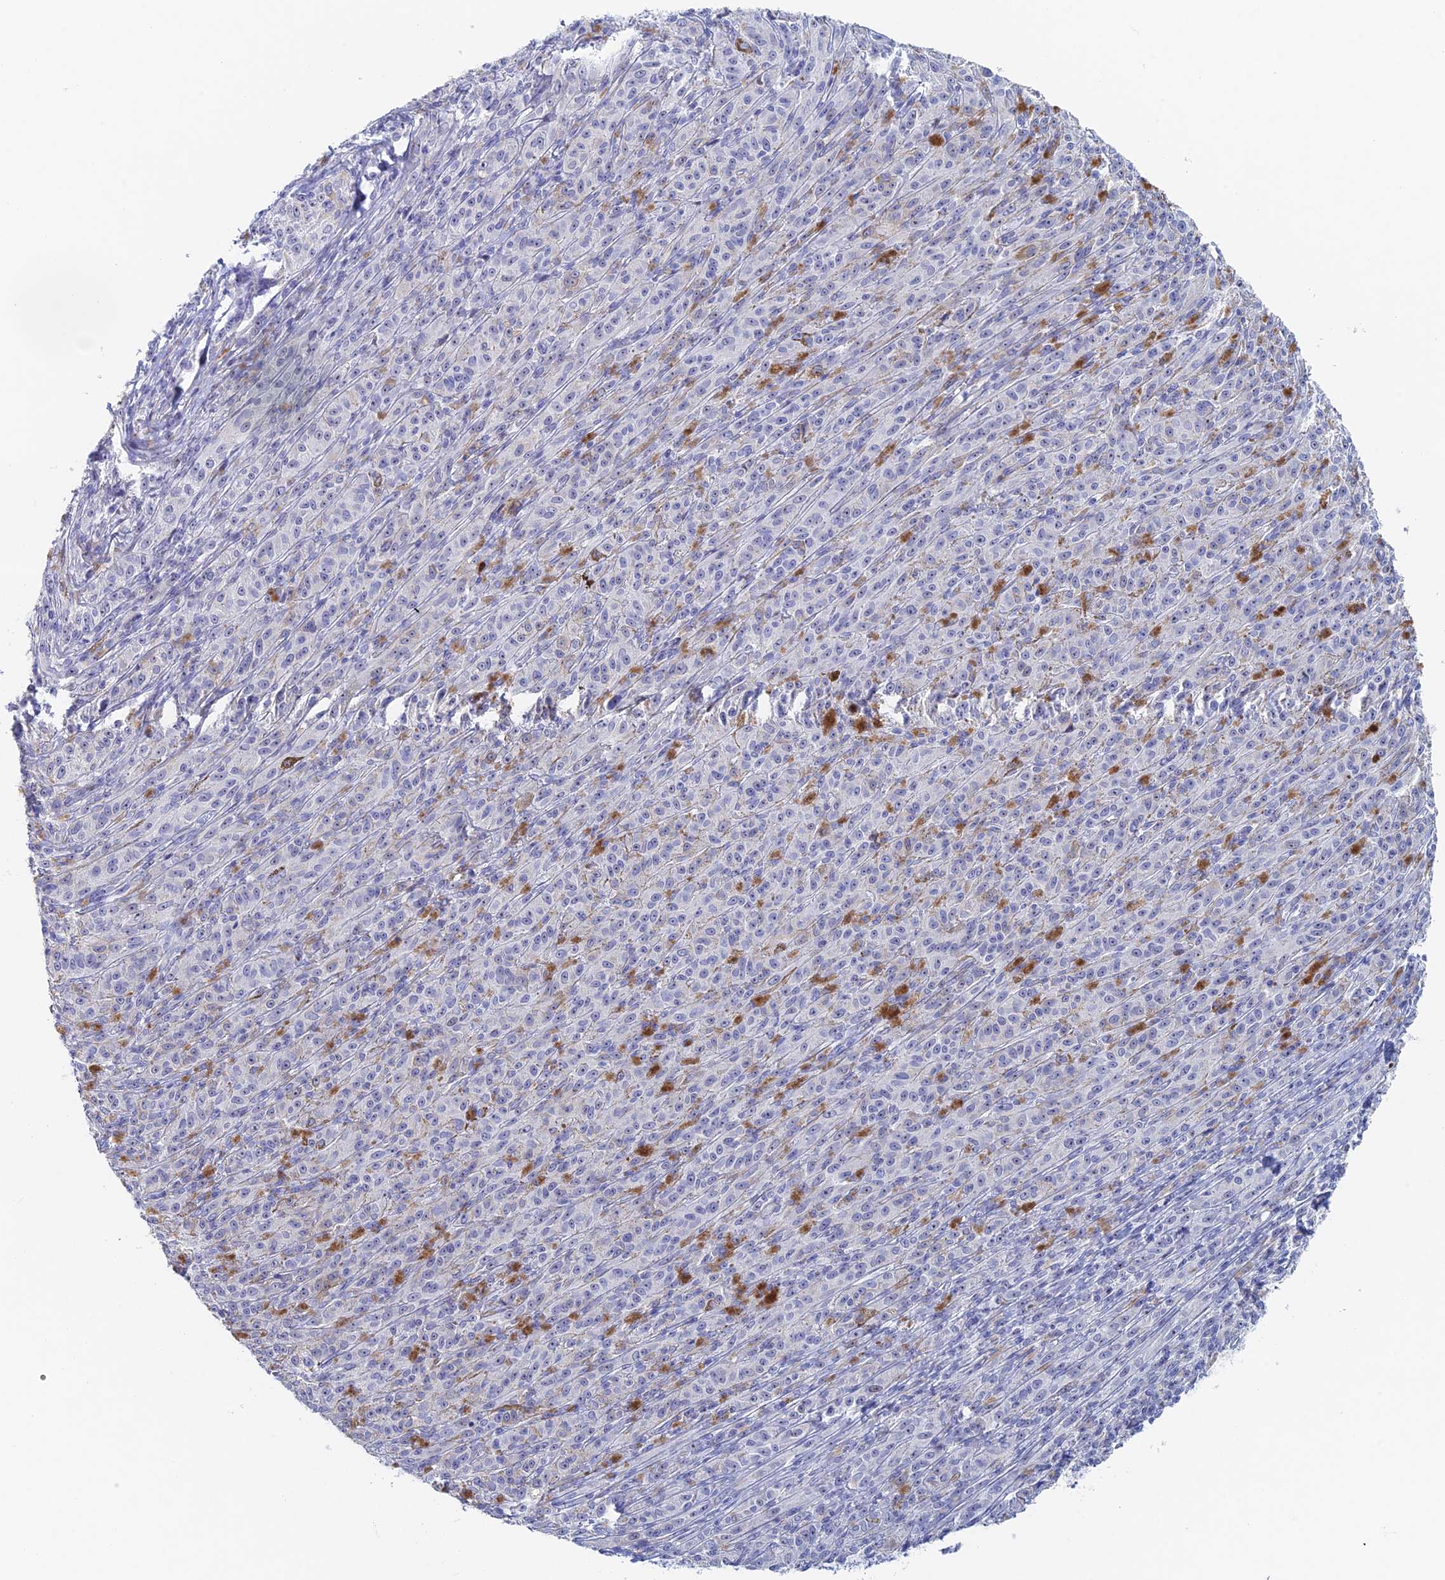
{"staining": {"intensity": "negative", "quantity": "none", "location": "none"}, "tissue": "melanoma", "cell_type": "Tumor cells", "image_type": "cancer", "snomed": [{"axis": "morphology", "description": "Malignant melanoma, NOS"}, {"axis": "topography", "description": "Skin"}], "caption": "Immunohistochemistry (IHC) photomicrograph of human melanoma stained for a protein (brown), which displays no positivity in tumor cells. Nuclei are stained in blue.", "gene": "DRGX", "patient": {"sex": "female", "age": 52}}